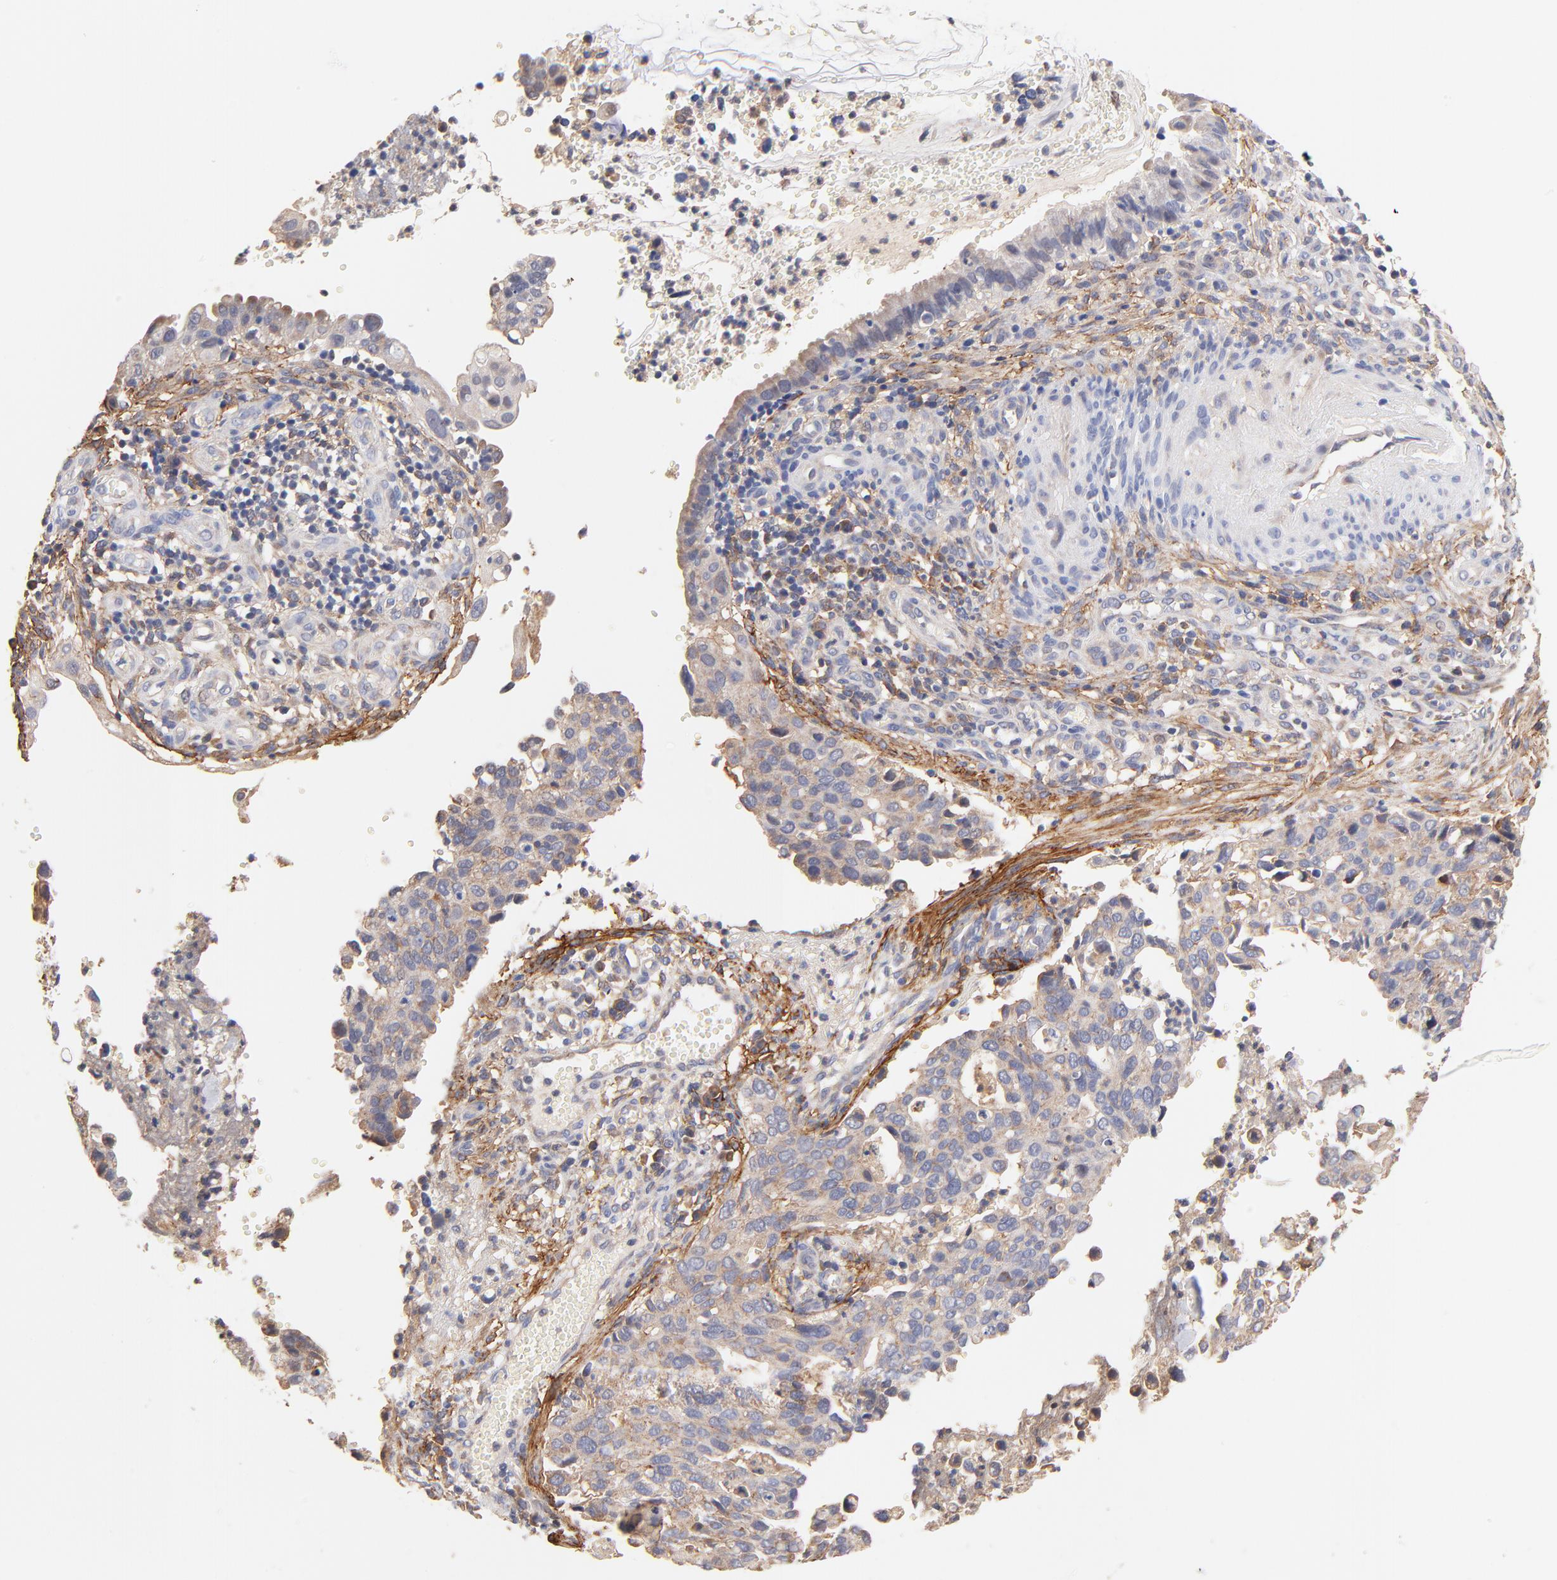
{"staining": {"intensity": "weak", "quantity": "25%-75%", "location": "cytoplasmic/membranous"}, "tissue": "cervical cancer", "cell_type": "Tumor cells", "image_type": "cancer", "snomed": [{"axis": "morphology", "description": "Normal tissue, NOS"}, {"axis": "morphology", "description": "Squamous cell carcinoma, NOS"}, {"axis": "topography", "description": "Cervix"}], "caption": "Human cervical cancer stained with a protein marker shows weak staining in tumor cells.", "gene": "PTK7", "patient": {"sex": "female", "age": 45}}